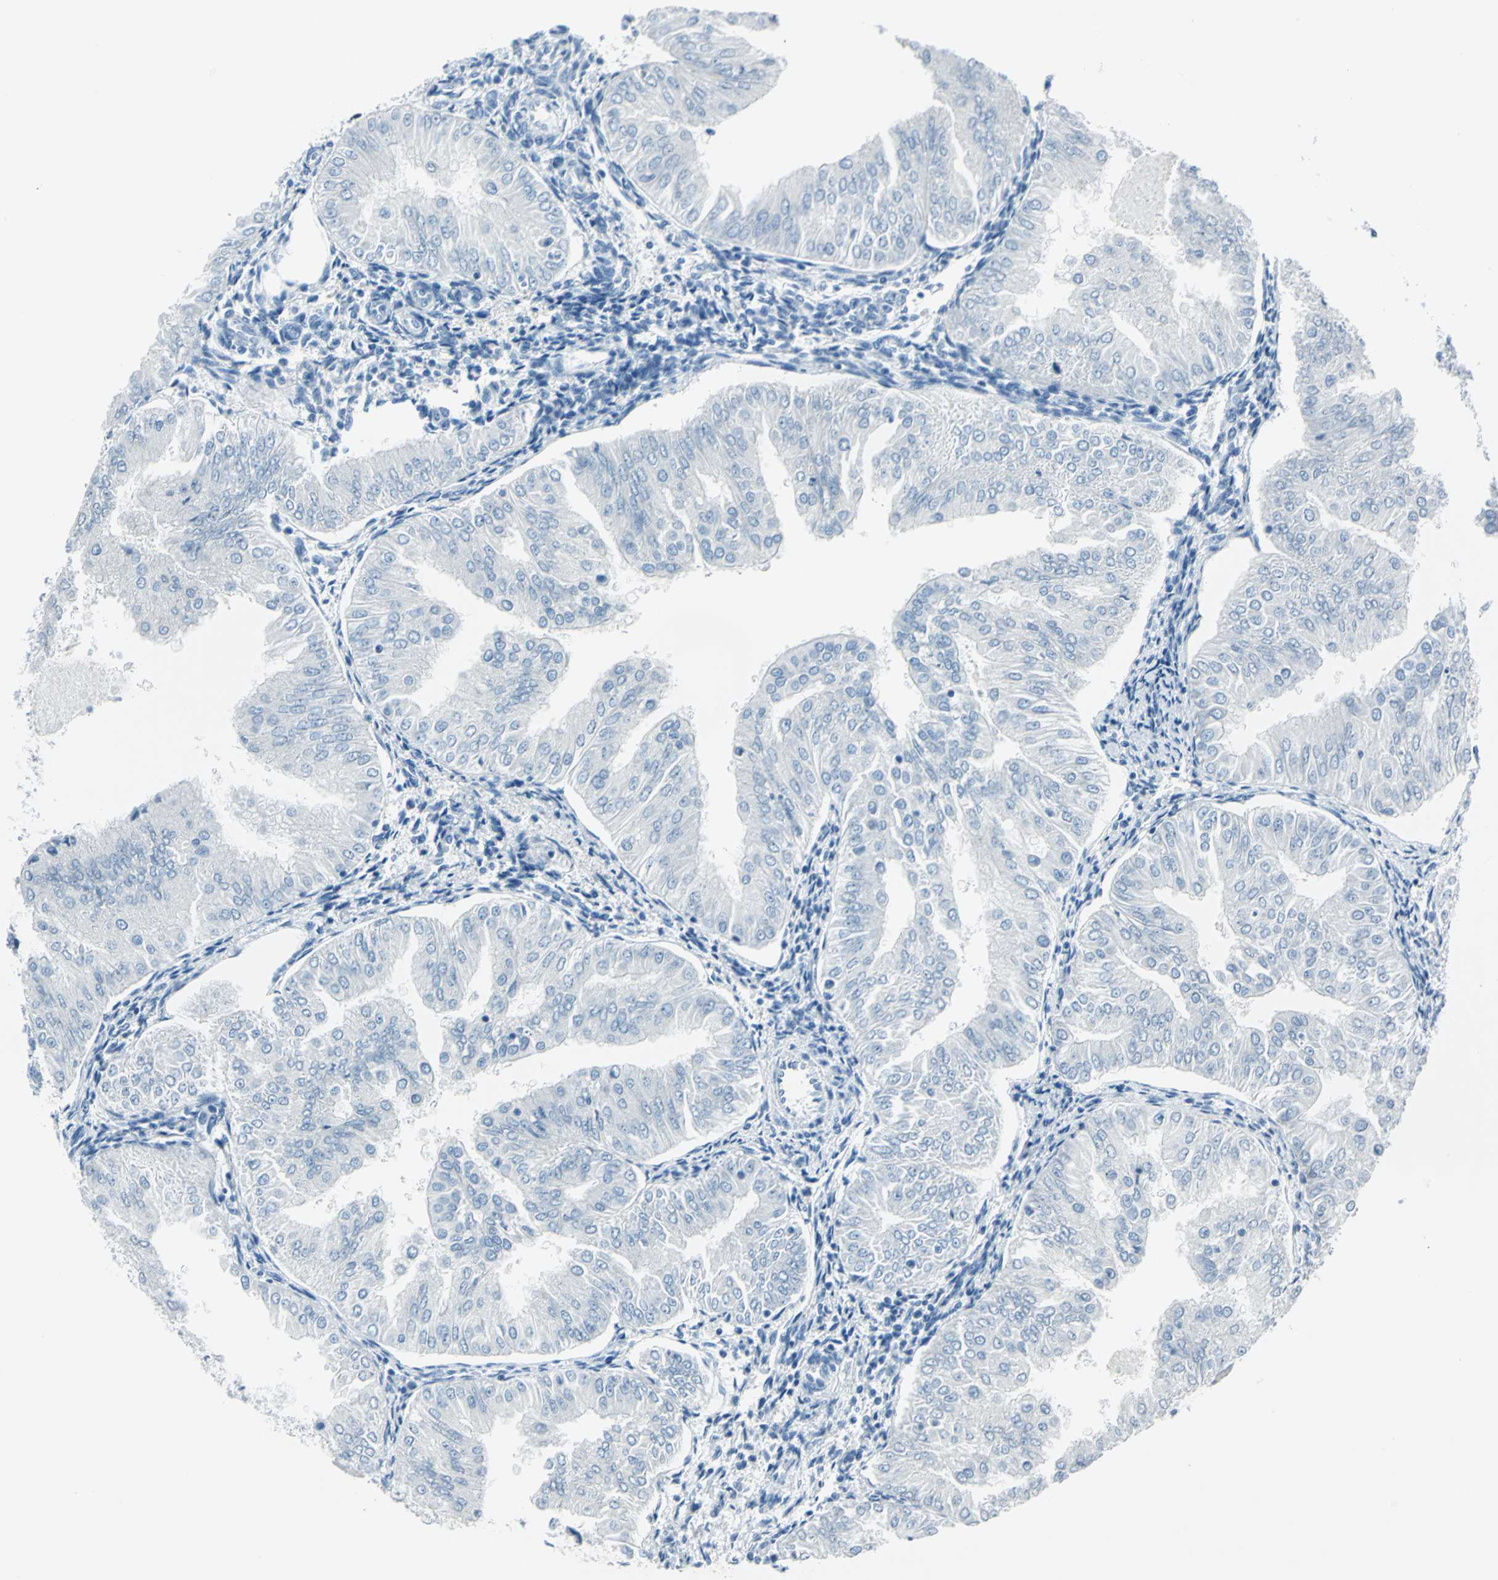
{"staining": {"intensity": "negative", "quantity": "none", "location": "none"}, "tissue": "endometrial cancer", "cell_type": "Tumor cells", "image_type": "cancer", "snomed": [{"axis": "morphology", "description": "Adenocarcinoma, NOS"}, {"axis": "topography", "description": "Endometrium"}], "caption": "The IHC photomicrograph has no significant expression in tumor cells of endometrial cancer tissue. (Brightfield microscopy of DAB immunohistochemistry at high magnification).", "gene": "AKR1A1", "patient": {"sex": "female", "age": 53}}